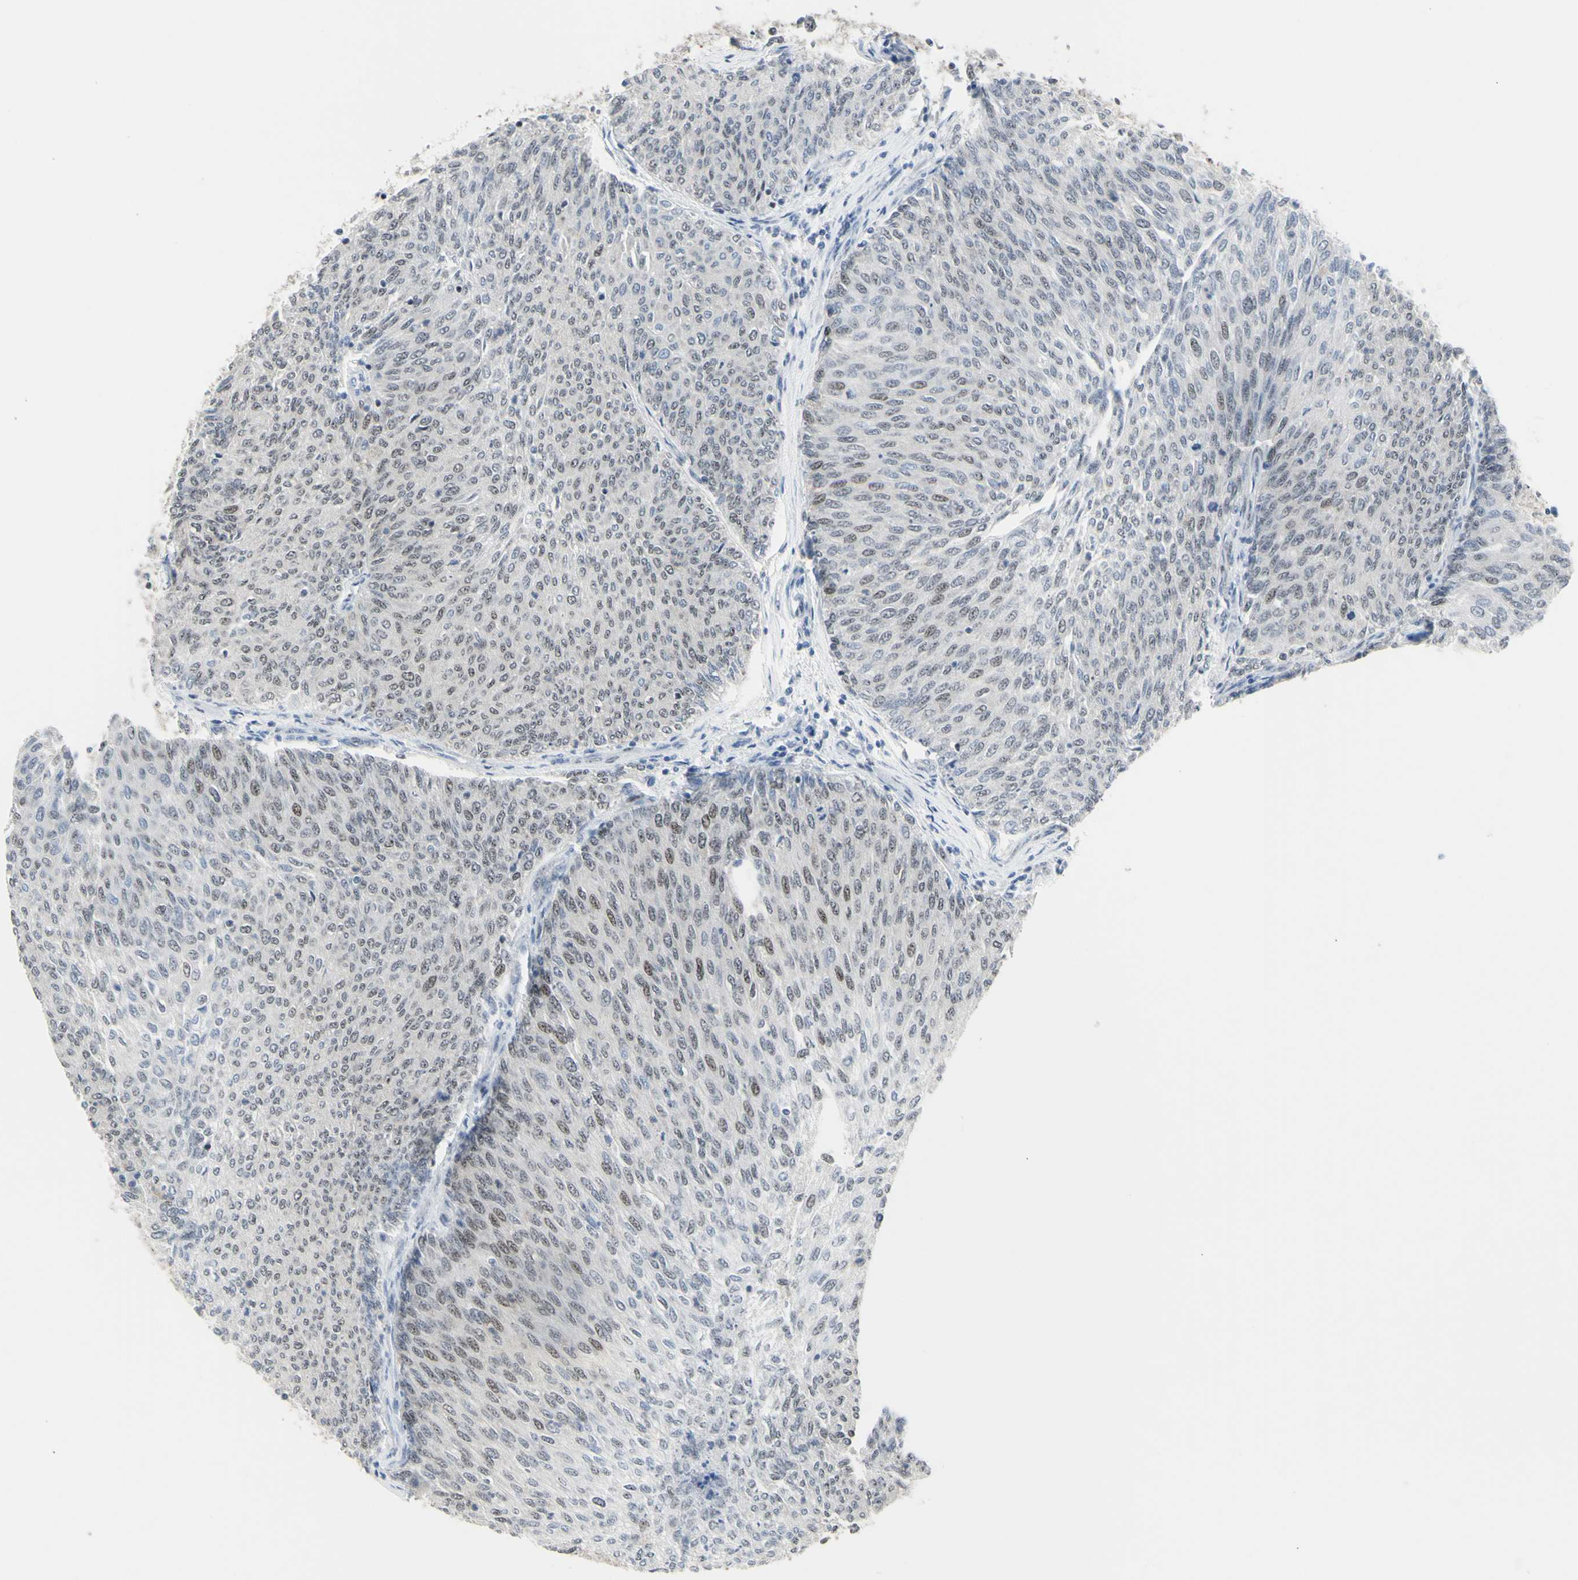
{"staining": {"intensity": "weak", "quantity": "<25%", "location": "nuclear"}, "tissue": "urothelial cancer", "cell_type": "Tumor cells", "image_type": "cancer", "snomed": [{"axis": "morphology", "description": "Urothelial carcinoma, Low grade"}, {"axis": "topography", "description": "Urinary bladder"}], "caption": "Tumor cells show no significant protein expression in low-grade urothelial carcinoma. Nuclei are stained in blue.", "gene": "DHRS7B", "patient": {"sex": "female", "age": 79}}